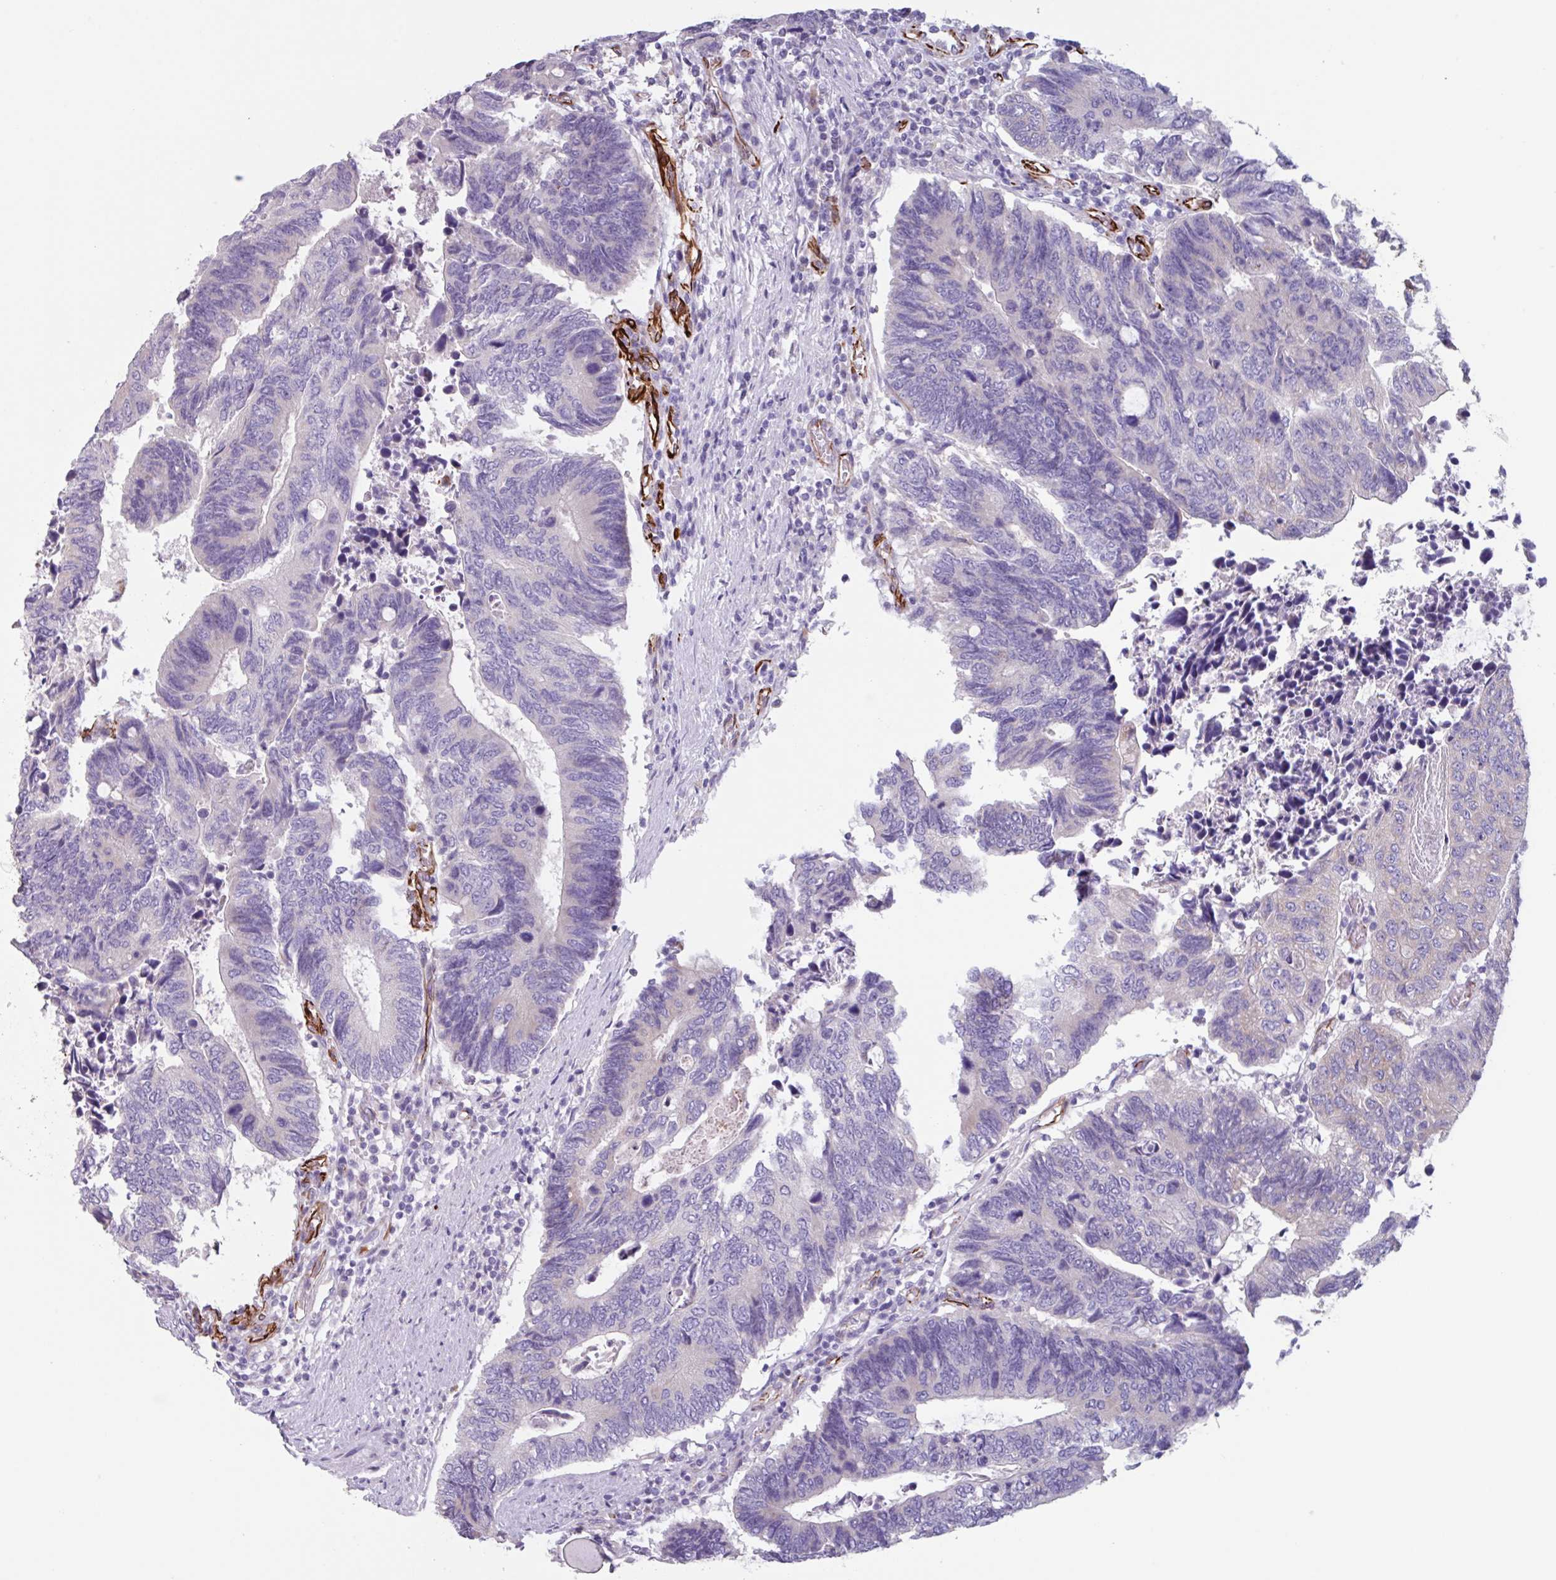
{"staining": {"intensity": "negative", "quantity": "none", "location": "none"}, "tissue": "colorectal cancer", "cell_type": "Tumor cells", "image_type": "cancer", "snomed": [{"axis": "morphology", "description": "Adenocarcinoma, NOS"}, {"axis": "topography", "description": "Colon"}], "caption": "The photomicrograph reveals no significant staining in tumor cells of colorectal cancer (adenocarcinoma).", "gene": "BTD", "patient": {"sex": "male", "age": 87}}